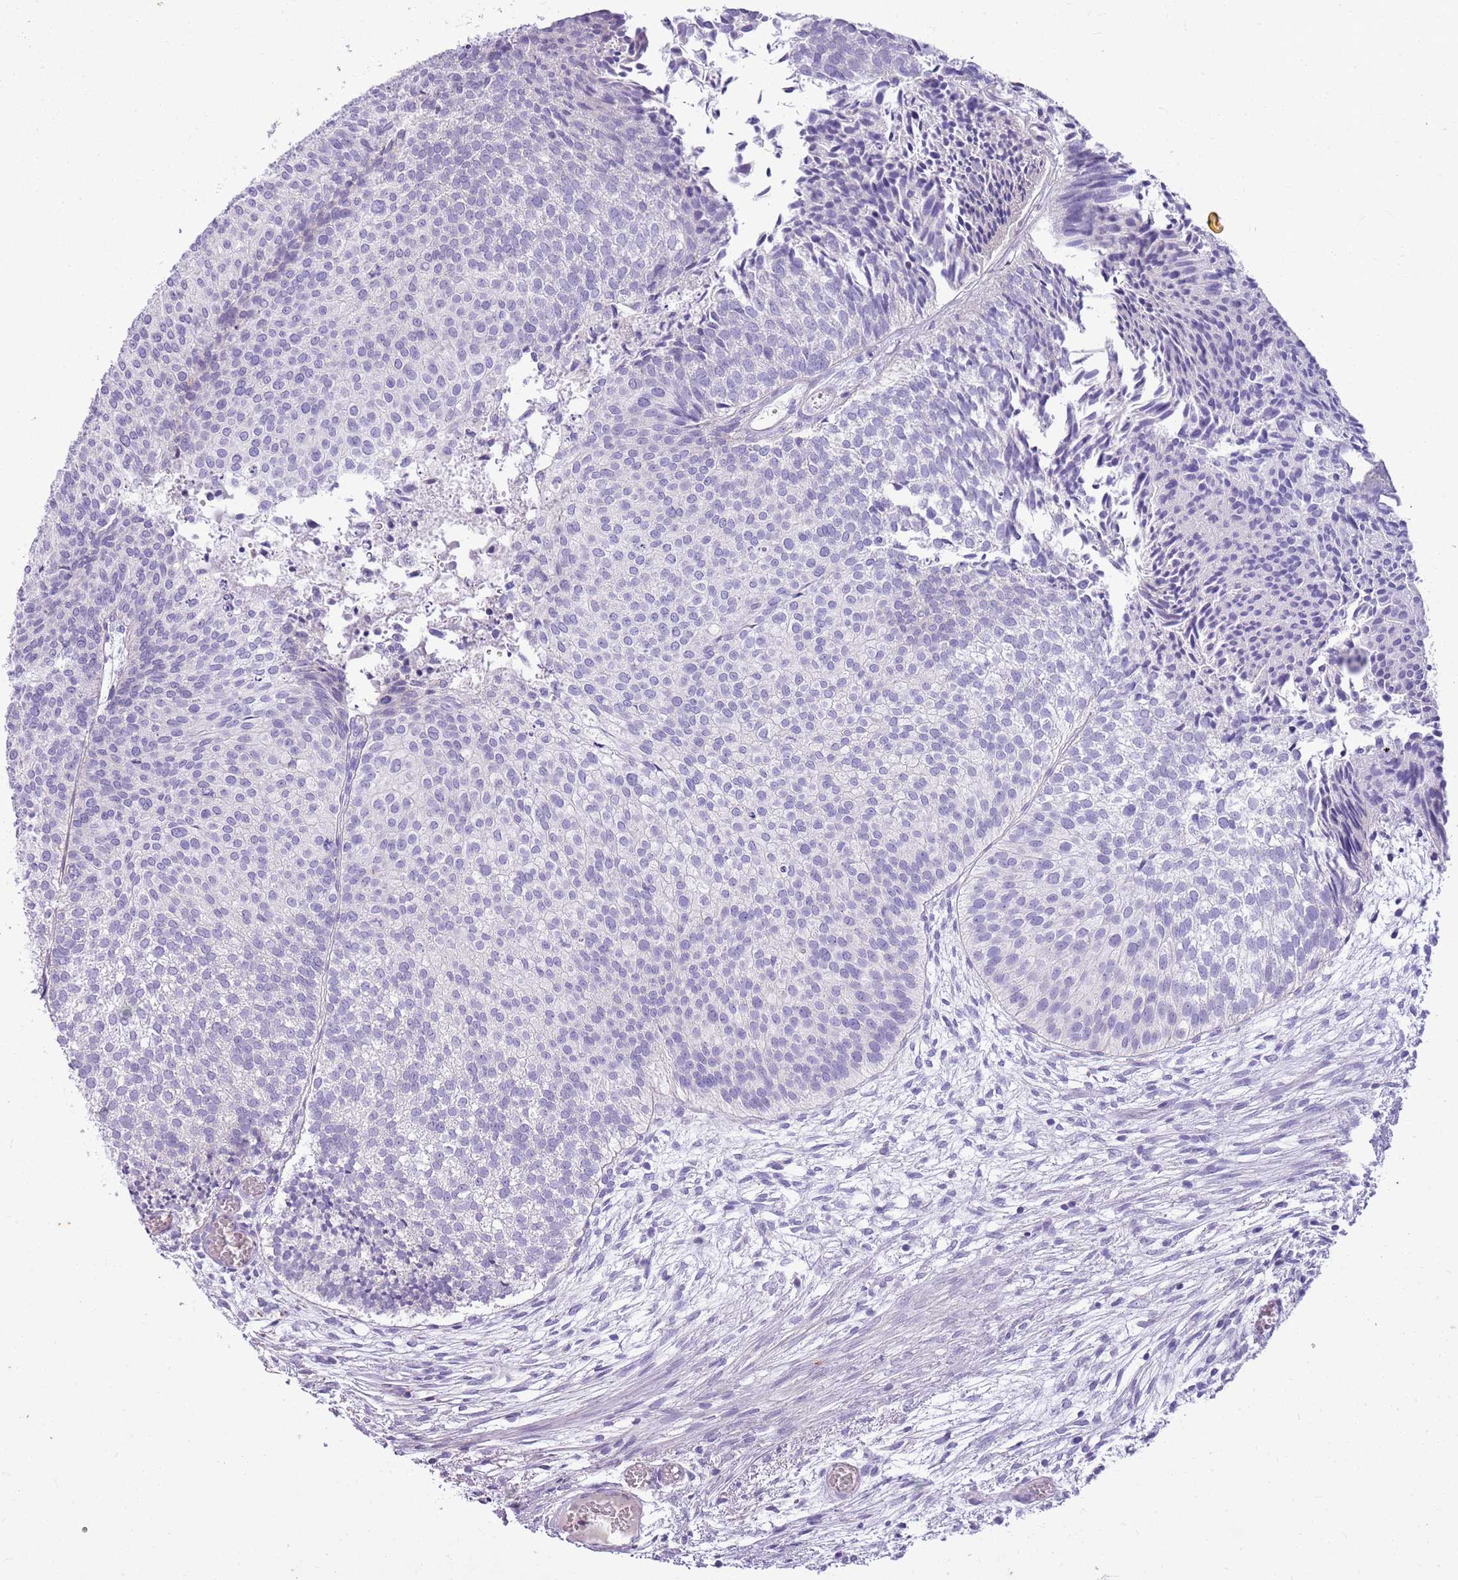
{"staining": {"intensity": "negative", "quantity": "none", "location": "none"}, "tissue": "urothelial cancer", "cell_type": "Tumor cells", "image_type": "cancer", "snomed": [{"axis": "morphology", "description": "Urothelial carcinoma, Low grade"}, {"axis": "topography", "description": "Urinary bladder"}], "caption": "IHC micrograph of neoplastic tissue: human low-grade urothelial carcinoma stained with DAB (3,3'-diaminobenzidine) reveals no significant protein expression in tumor cells.", "gene": "CNPPD1", "patient": {"sex": "male", "age": 84}}